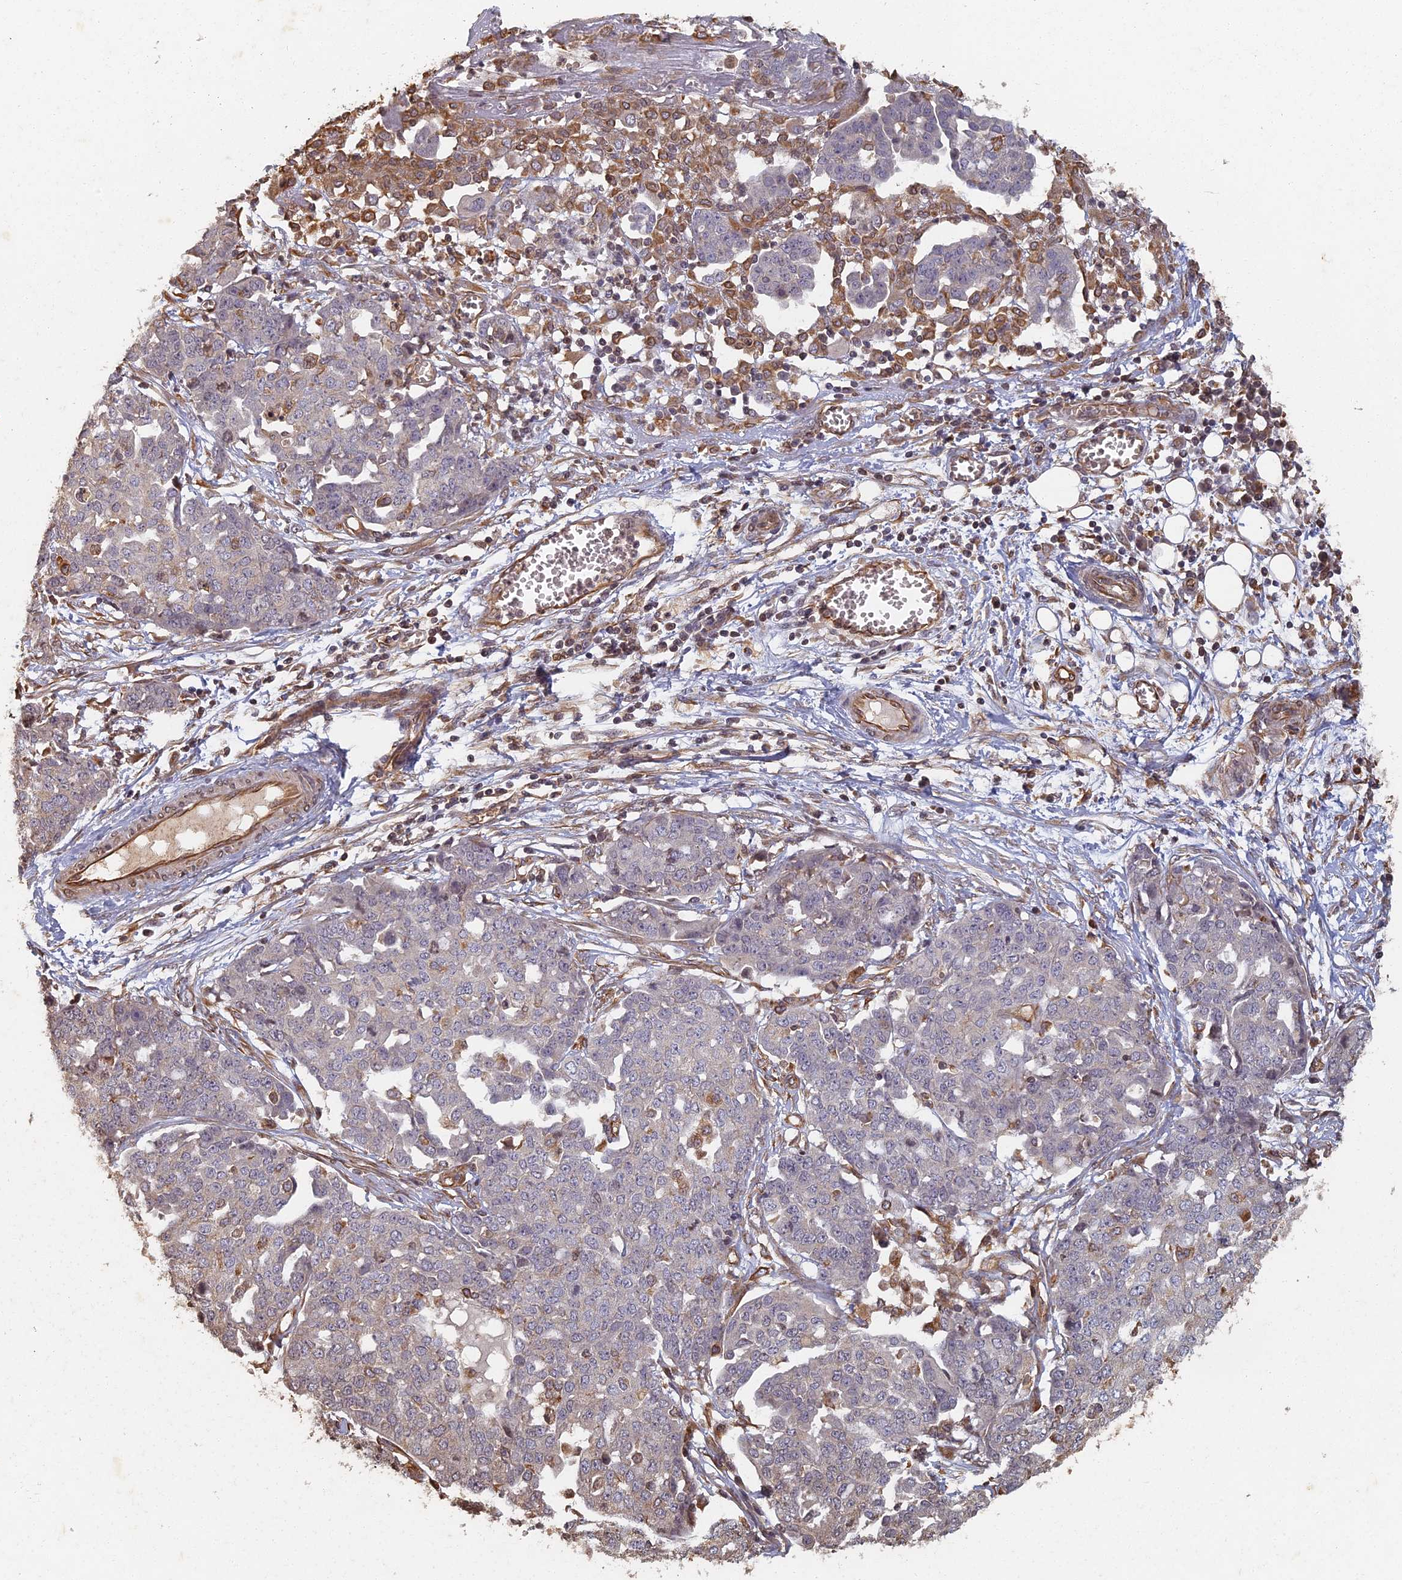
{"staining": {"intensity": "negative", "quantity": "none", "location": "none"}, "tissue": "ovarian cancer", "cell_type": "Tumor cells", "image_type": "cancer", "snomed": [{"axis": "morphology", "description": "Cystadenocarcinoma, serous, NOS"}, {"axis": "topography", "description": "Soft tissue"}, {"axis": "topography", "description": "Ovary"}], "caption": "Immunohistochemistry (IHC) photomicrograph of neoplastic tissue: ovarian cancer (serous cystadenocarcinoma) stained with DAB (3,3'-diaminobenzidine) shows no significant protein staining in tumor cells.", "gene": "ABCB10", "patient": {"sex": "female", "age": 57}}